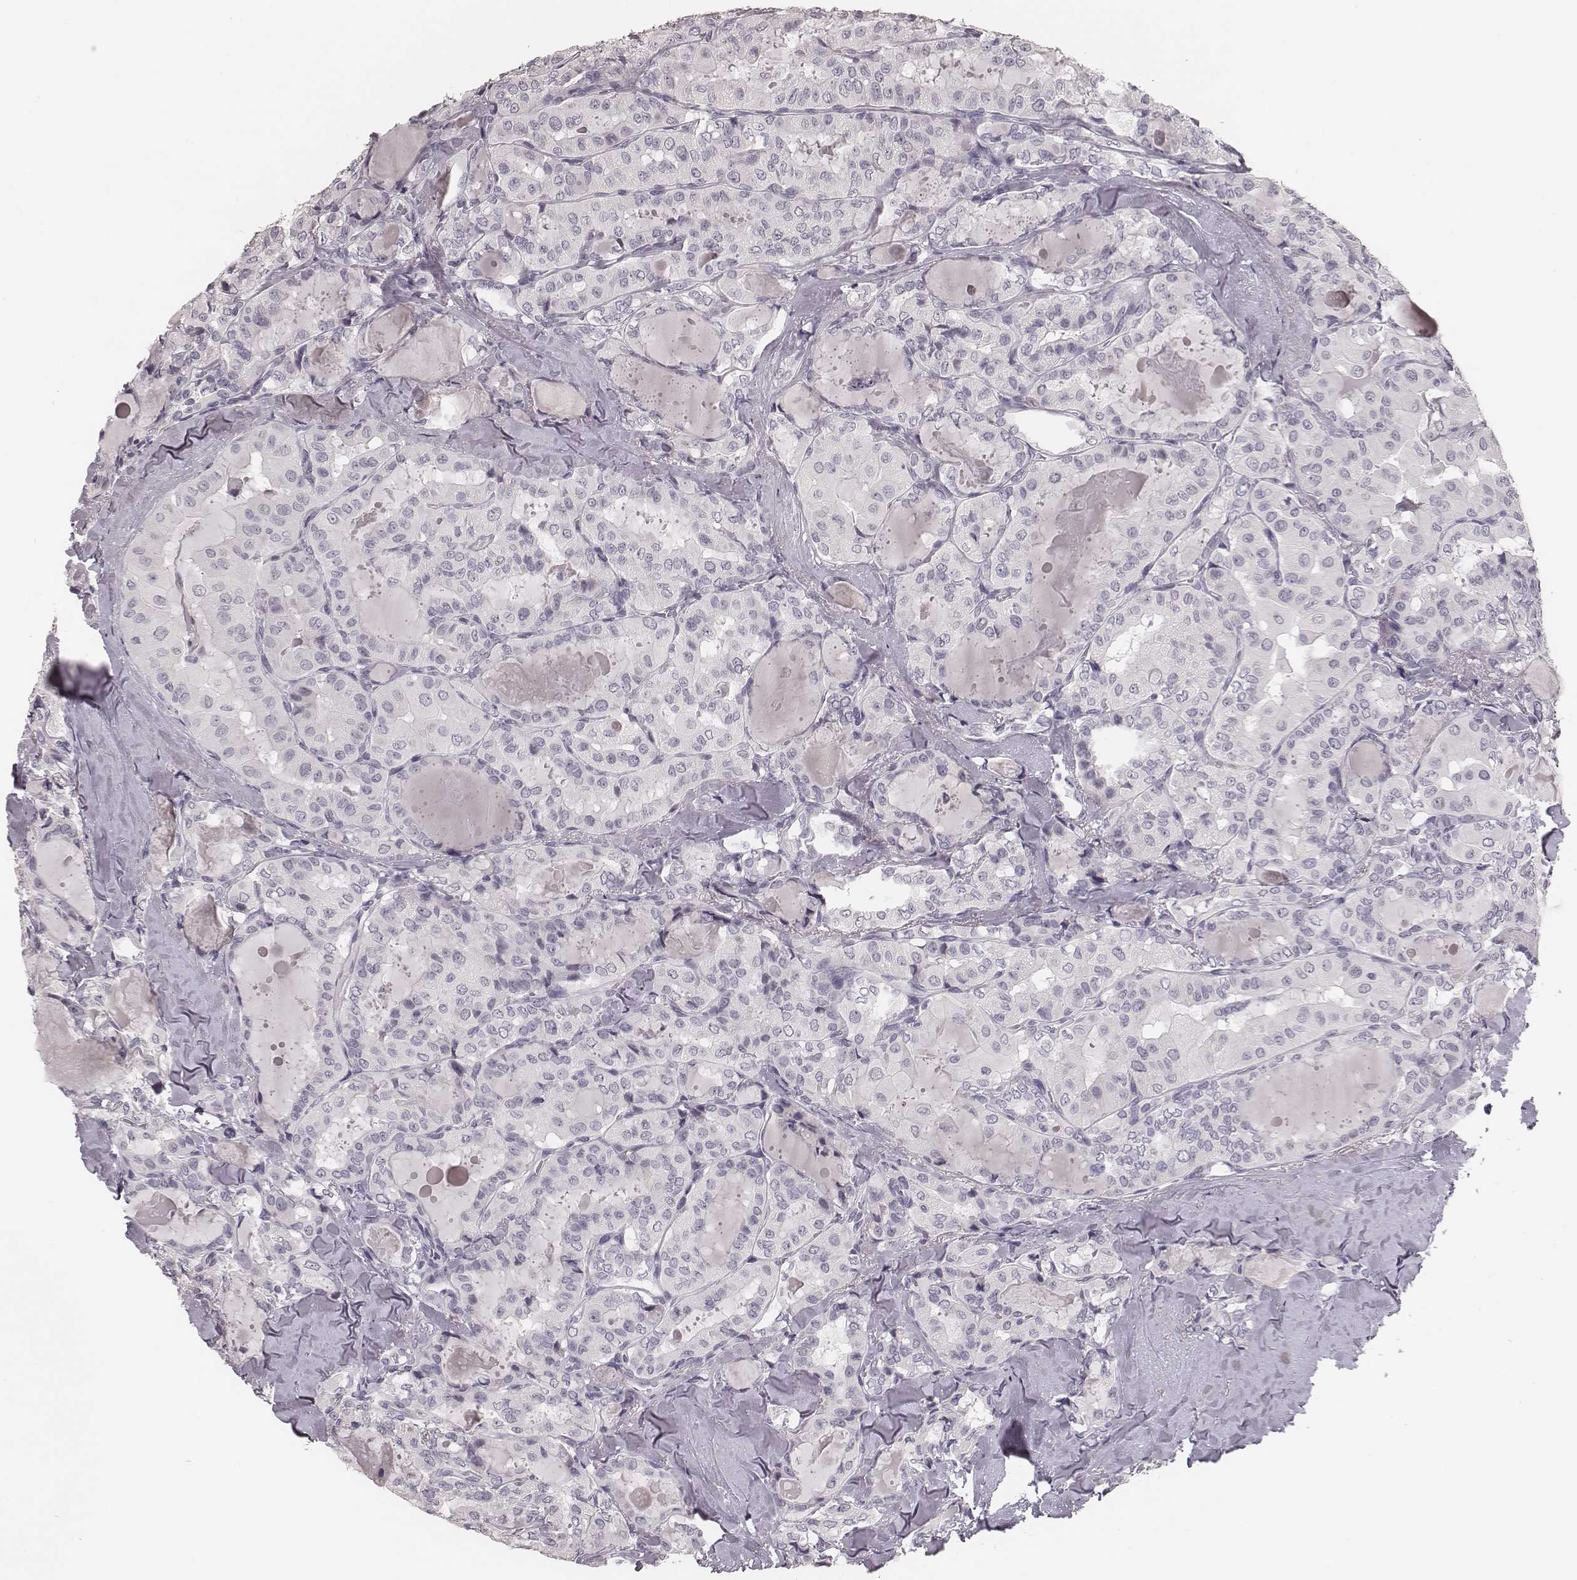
{"staining": {"intensity": "negative", "quantity": "none", "location": "none"}, "tissue": "thyroid cancer", "cell_type": "Tumor cells", "image_type": "cancer", "snomed": [{"axis": "morphology", "description": "Papillary adenocarcinoma, NOS"}, {"axis": "topography", "description": "Thyroid gland"}], "caption": "DAB (3,3'-diaminobenzidine) immunohistochemical staining of human thyroid cancer (papillary adenocarcinoma) shows no significant expression in tumor cells.", "gene": "CSHL1", "patient": {"sex": "female", "age": 41}}